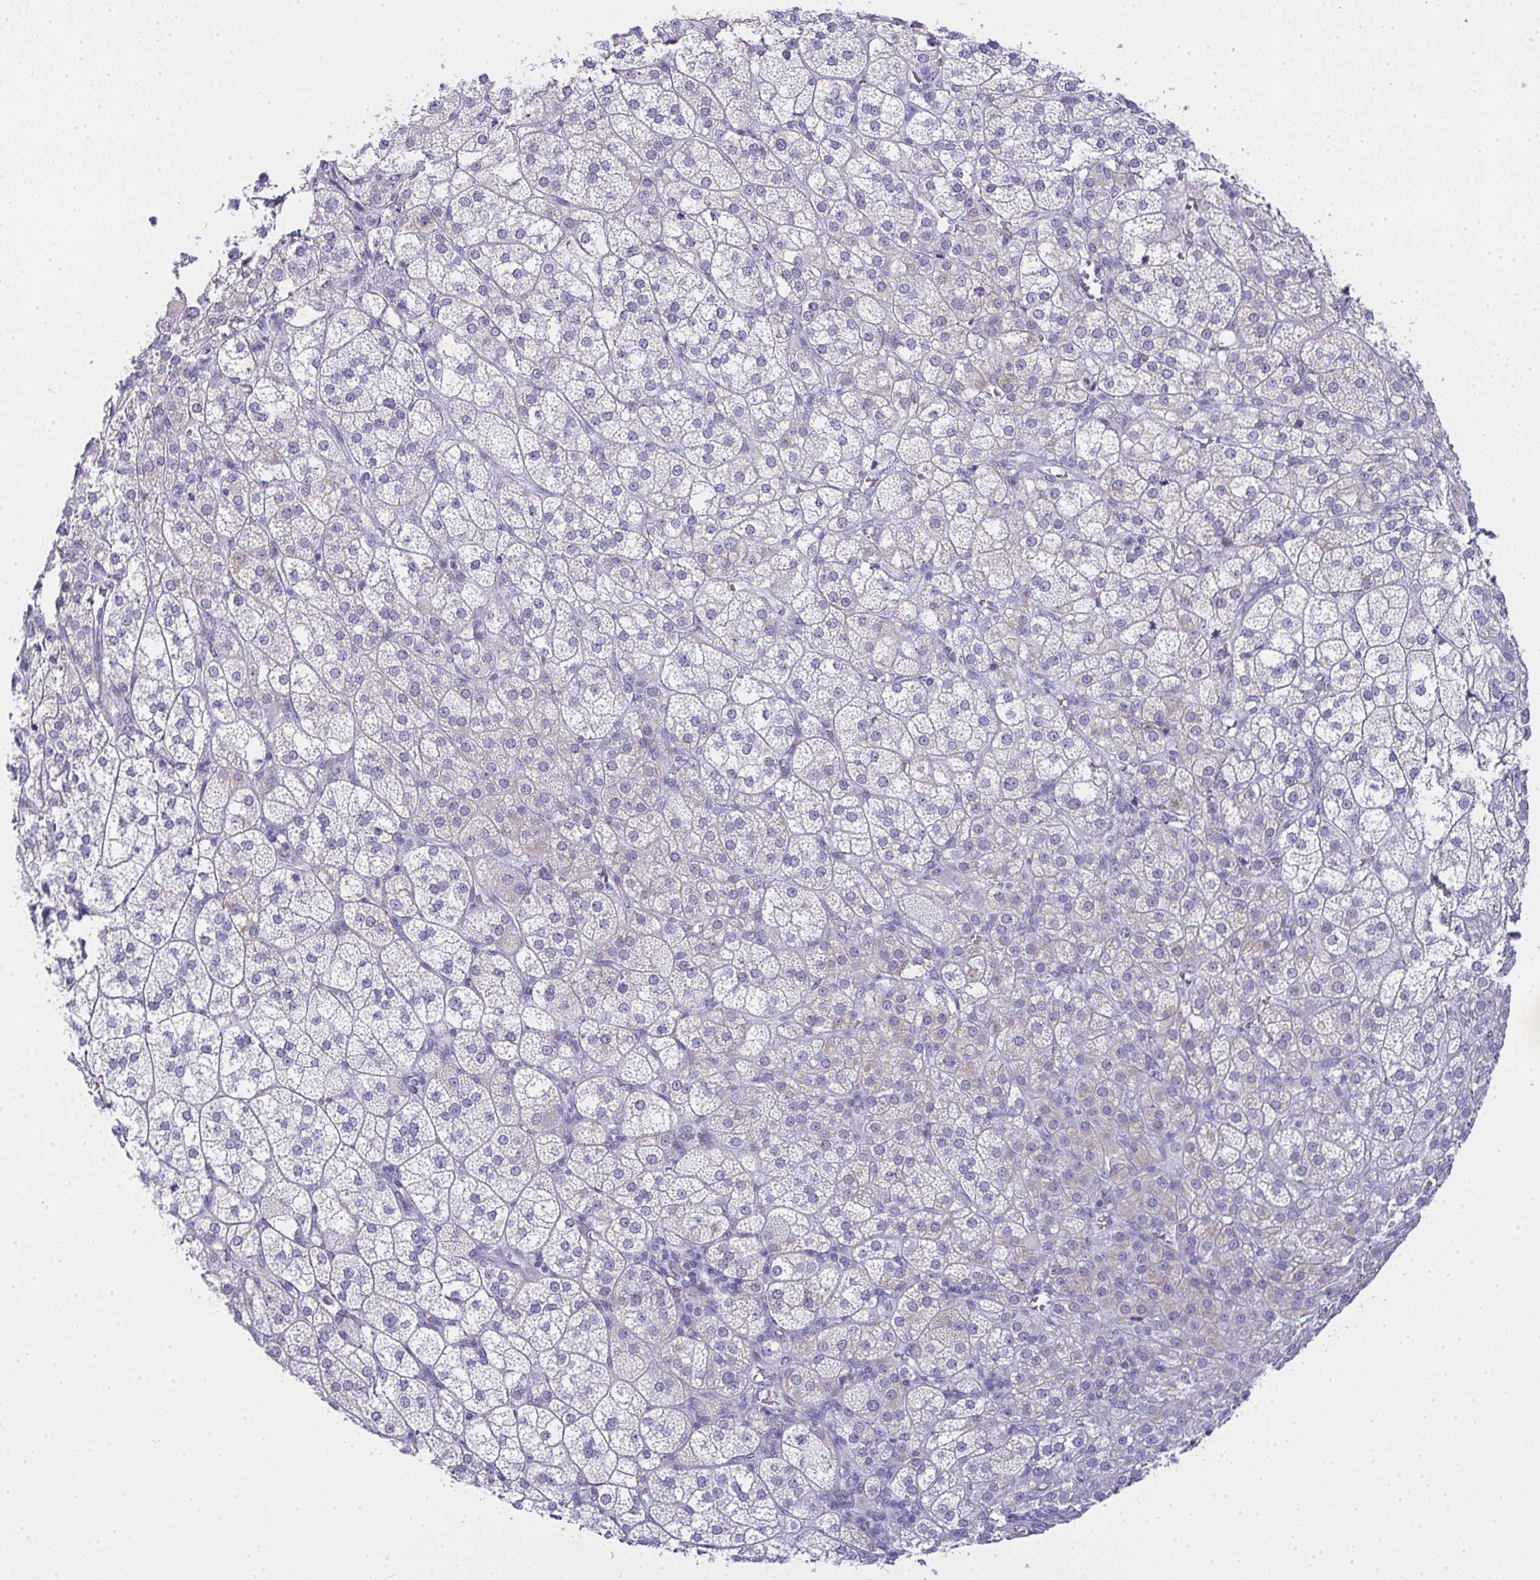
{"staining": {"intensity": "negative", "quantity": "none", "location": "none"}, "tissue": "adrenal gland", "cell_type": "Glandular cells", "image_type": "normal", "snomed": [{"axis": "morphology", "description": "Normal tissue, NOS"}, {"axis": "topography", "description": "Adrenal gland"}], "caption": "High power microscopy micrograph of an IHC histopathology image of unremarkable adrenal gland, revealing no significant staining in glandular cells. (DAB (3,3'-diaminobenzidine) immunohistochemistry (IHC) with hematoxylin counter stain).", "gene": "ZNF182", "patient": {"sex": "female", "age": 60}}